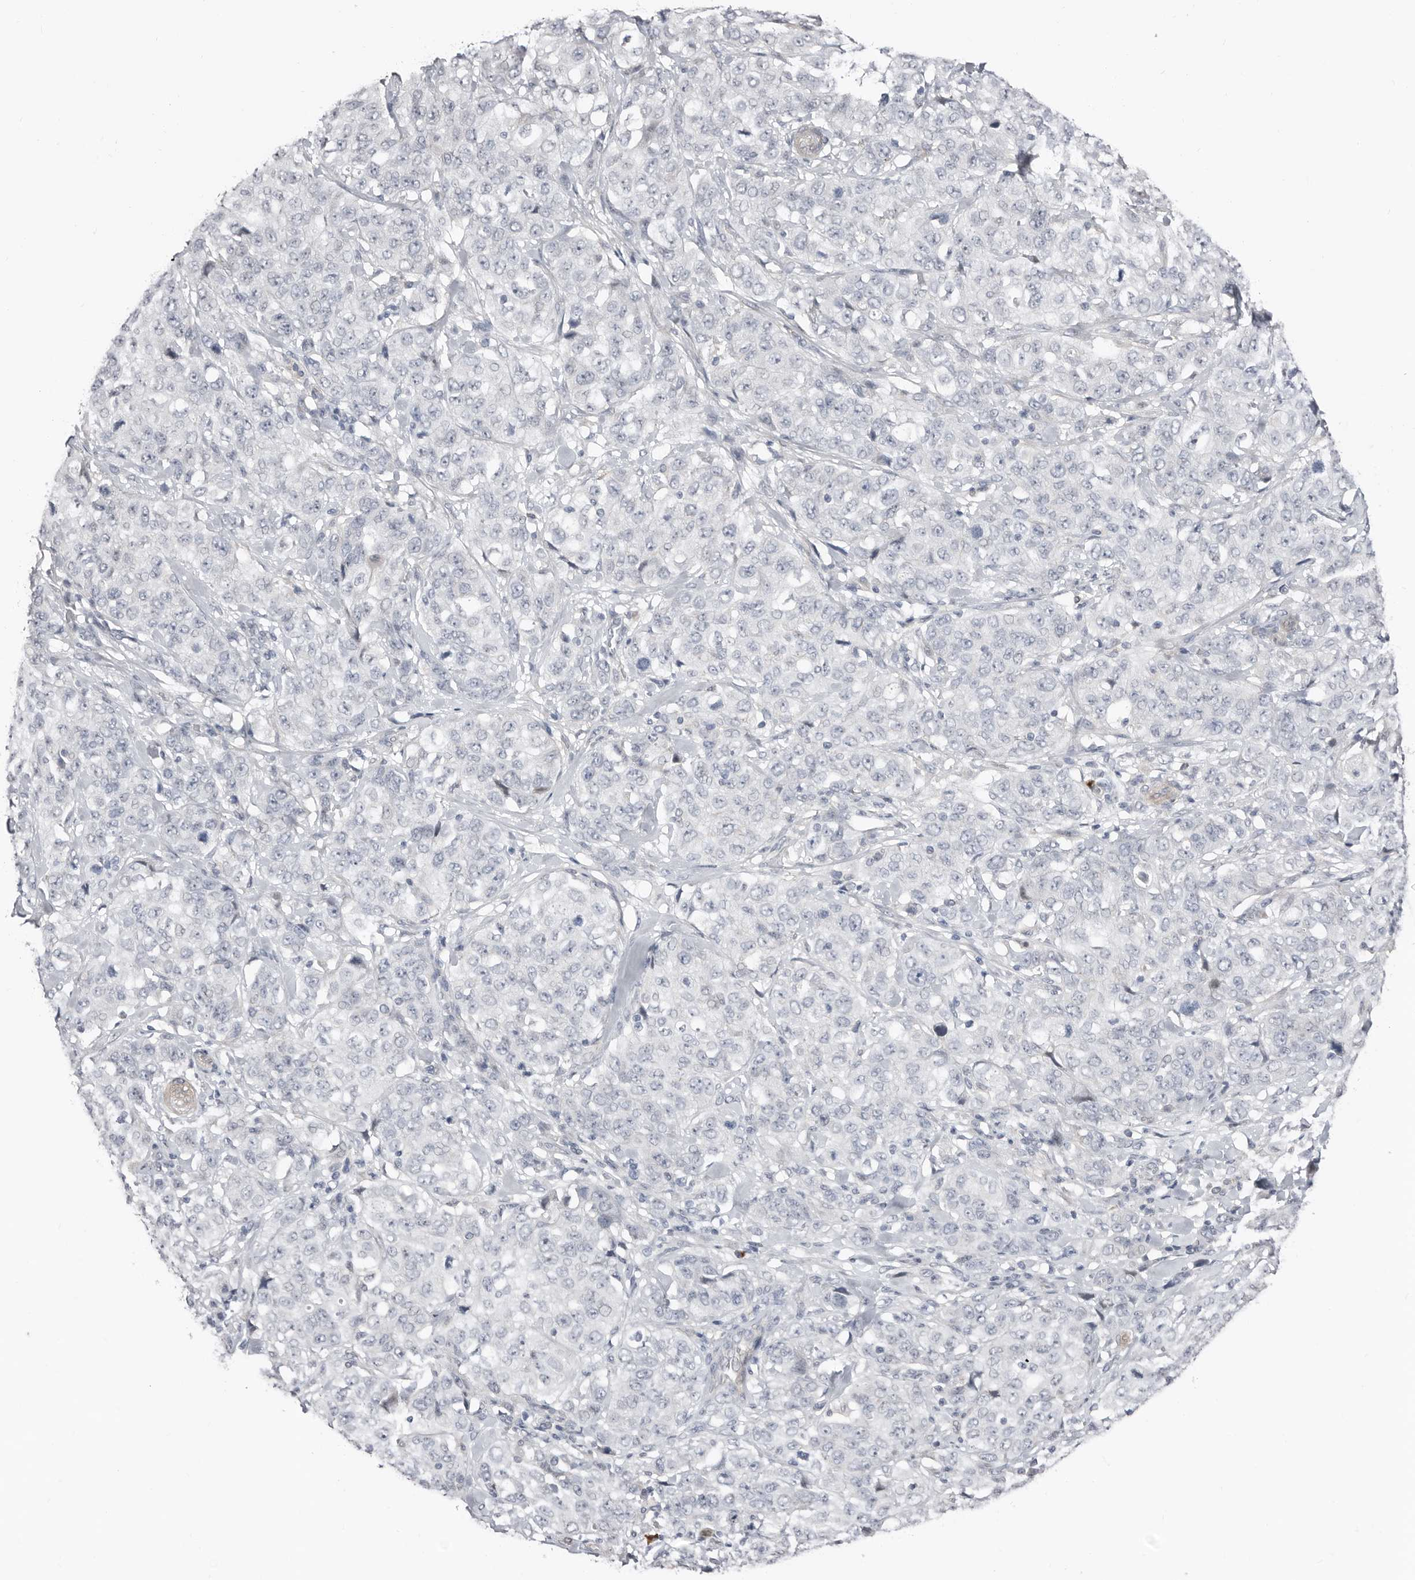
{"staining": {"intensity": "negative", "quantity": "none", "location": "none"}, "tissue": "stomach cancer", "cell_type": "Tumor cells", "image_type": "cancer", "snomed": [{"axis": "morphology", "description": "Adenocarcinoma, NOS"}, {"axis": "topography", "description": "Stomach"}], "caption": "Tumor cells show no significant protein staining in adenocarcinoma (stomach). (Stains: DAB immunohistochemistry with hematoxylin counter stain, Microscopy: brightfield microscopy at high magnification).", "gene": "ASRGL1", "patient": {"sex": "male", "age": 48}}